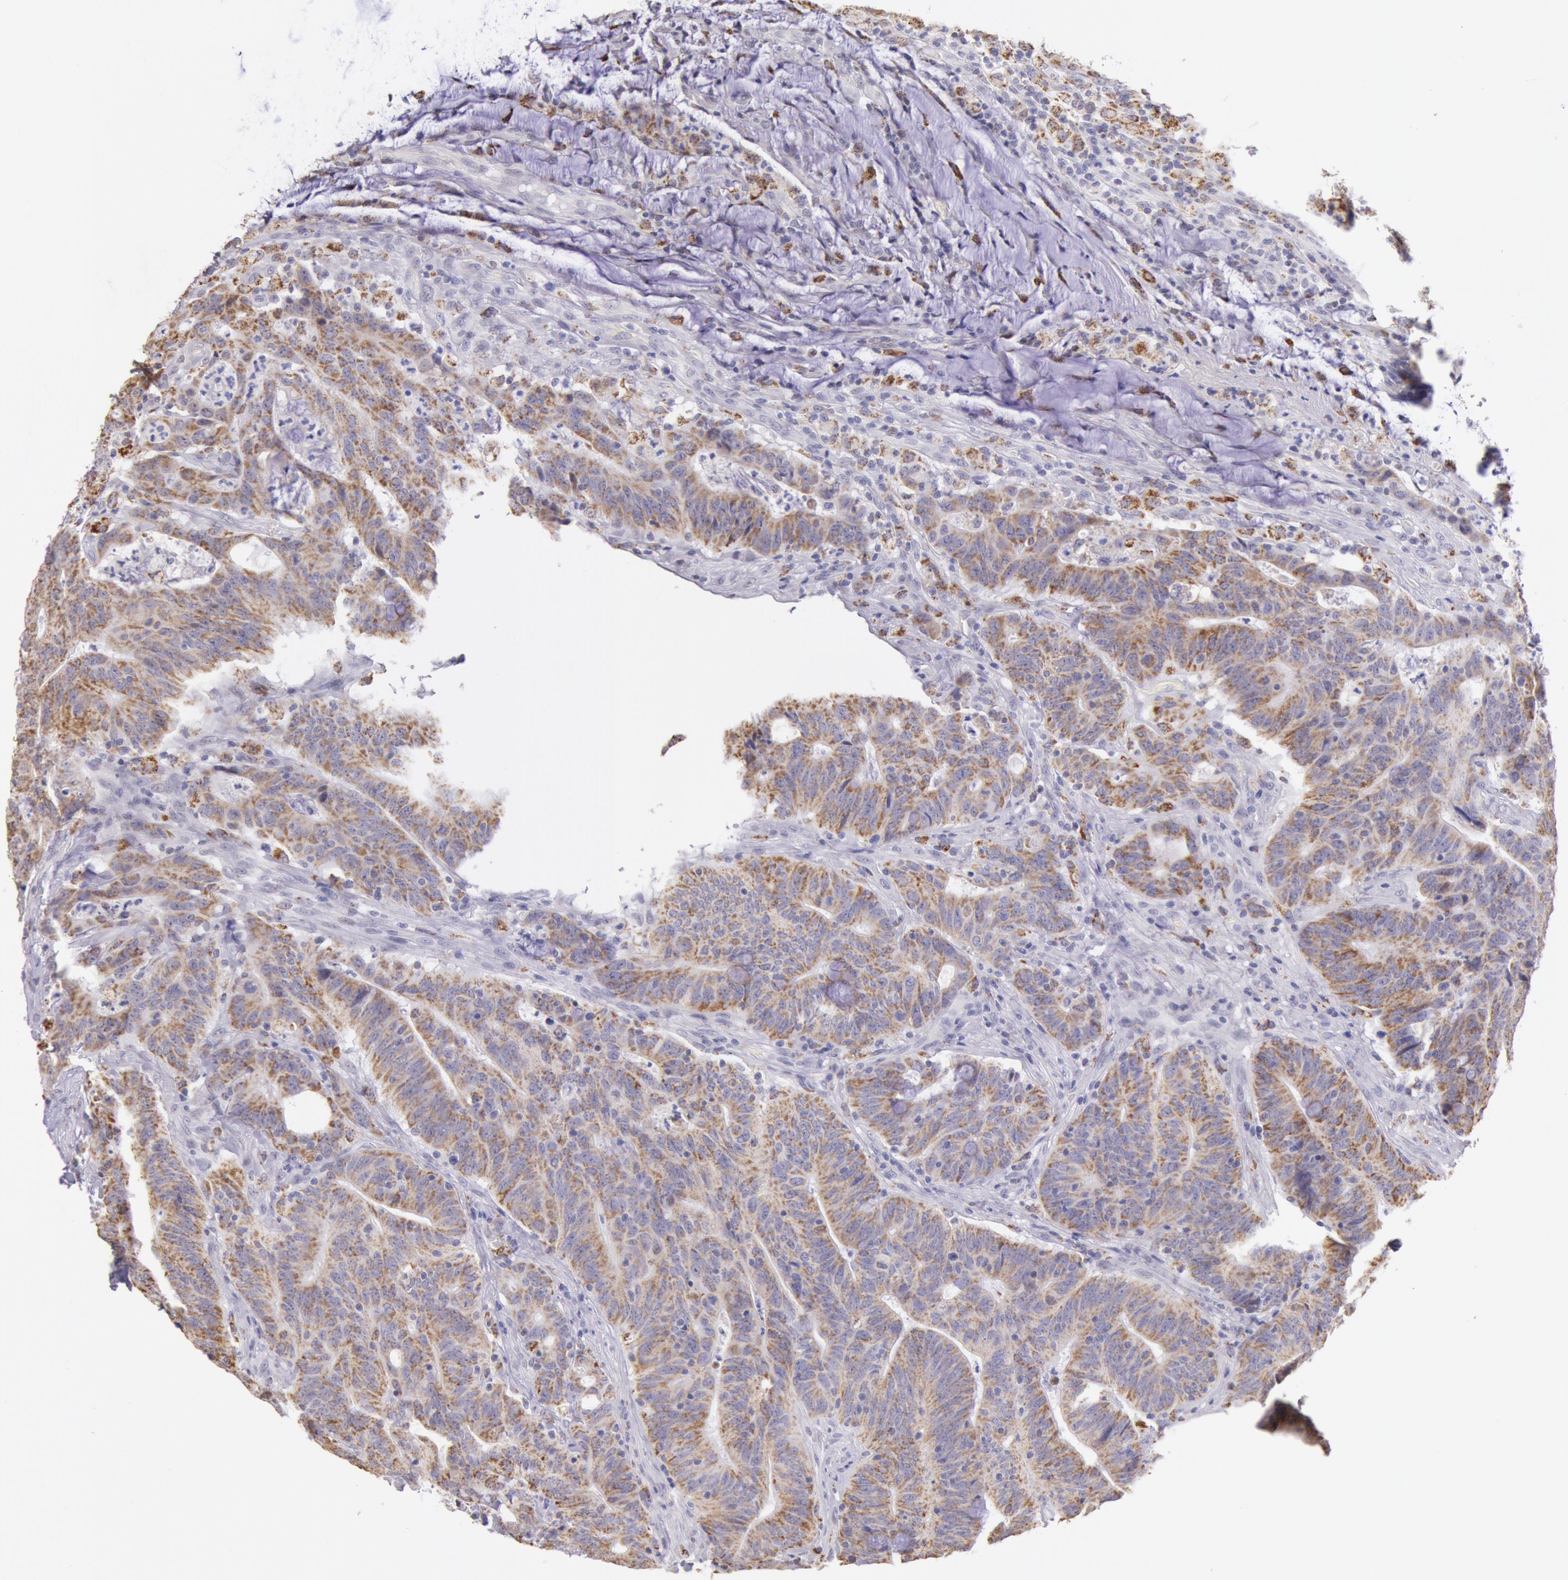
{"staining": {"intensity": "moderate", "quantity": ">75%", "location": "cytoplasmic/membranous"}, "tissue": "colorectal cancer", "cell_type": "Tumor cells", "image_type": "cancer", "snomed": [{"axis": "morphology", "description": "Adenocarcinoma, NOS"}, {"axis": "topography", "description": "Colon"}], "caption": "High-power microscopy captured an immunohistochemistry (IHC) histopathology image of colorectal adenocarcinoma, revealing moderate cytoplasmic/membranous staining in about >75% of tumor cells.", "gene": "FRMD6", "patient": {"sex": "male", "age": 54}}